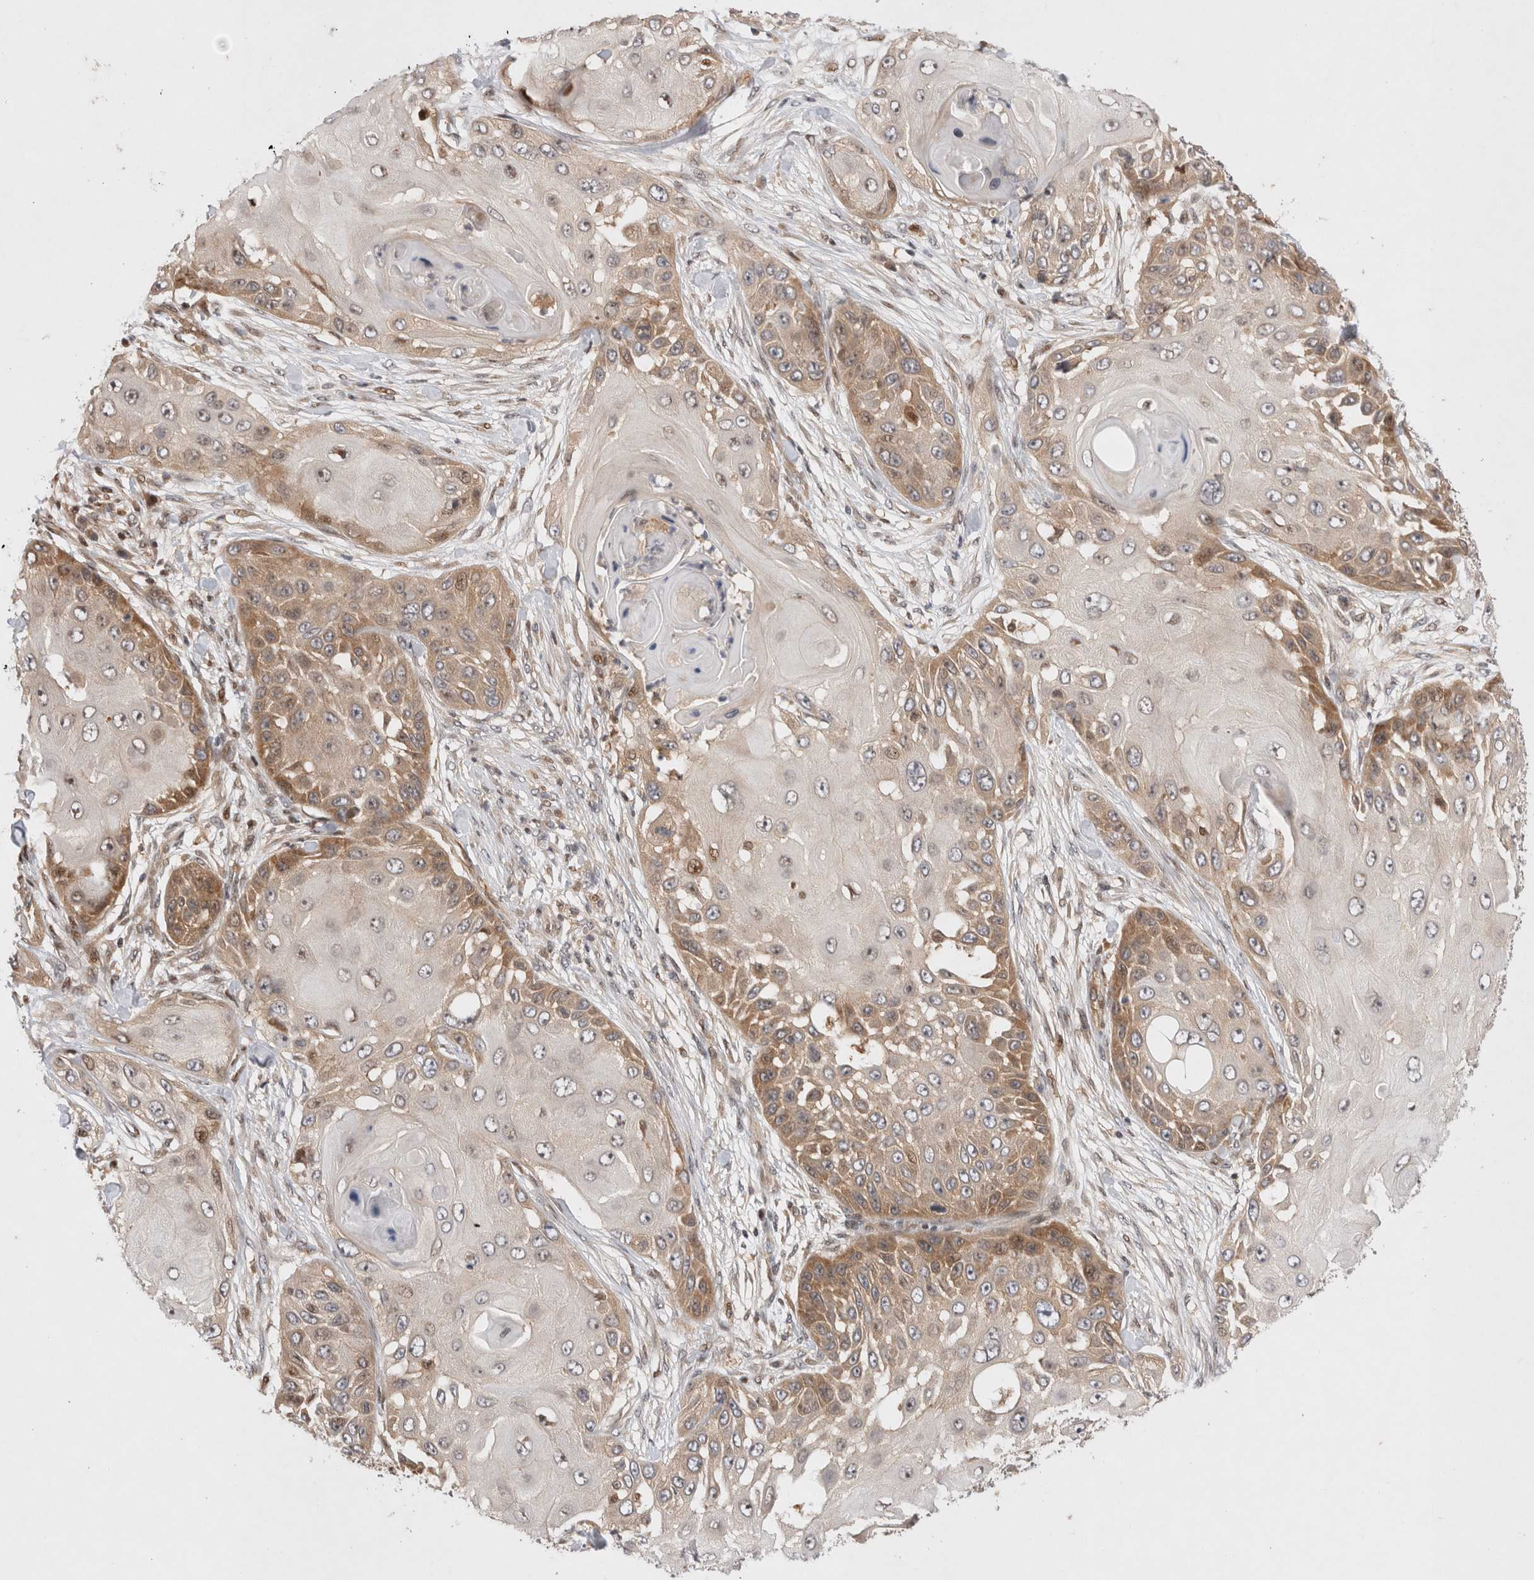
{"staining": {"intensity": "moderate", "quantity": "<25%", "location": "cytoplasmic/membranous"}, "tissue": "skin cancer", "cell_type": "Tumor cells", "image_type": "cancer", "snomed": [{"axis": "morphology", "description": "Squamous cell carcinoma, NOS"}, {"axis": "topography", "description": "Skin"}], "caption": "Immunohistochemistry of human skin cancer (squamous cell carcinoma) shows low levels of moderate cytoplasmic/membranous expression in approximately <25% of tumor cells. (Brightfield microscopy of DAB IHC at high magnification).", "gene": "HTT", "patient": {"sex": "female", "age": 44}}